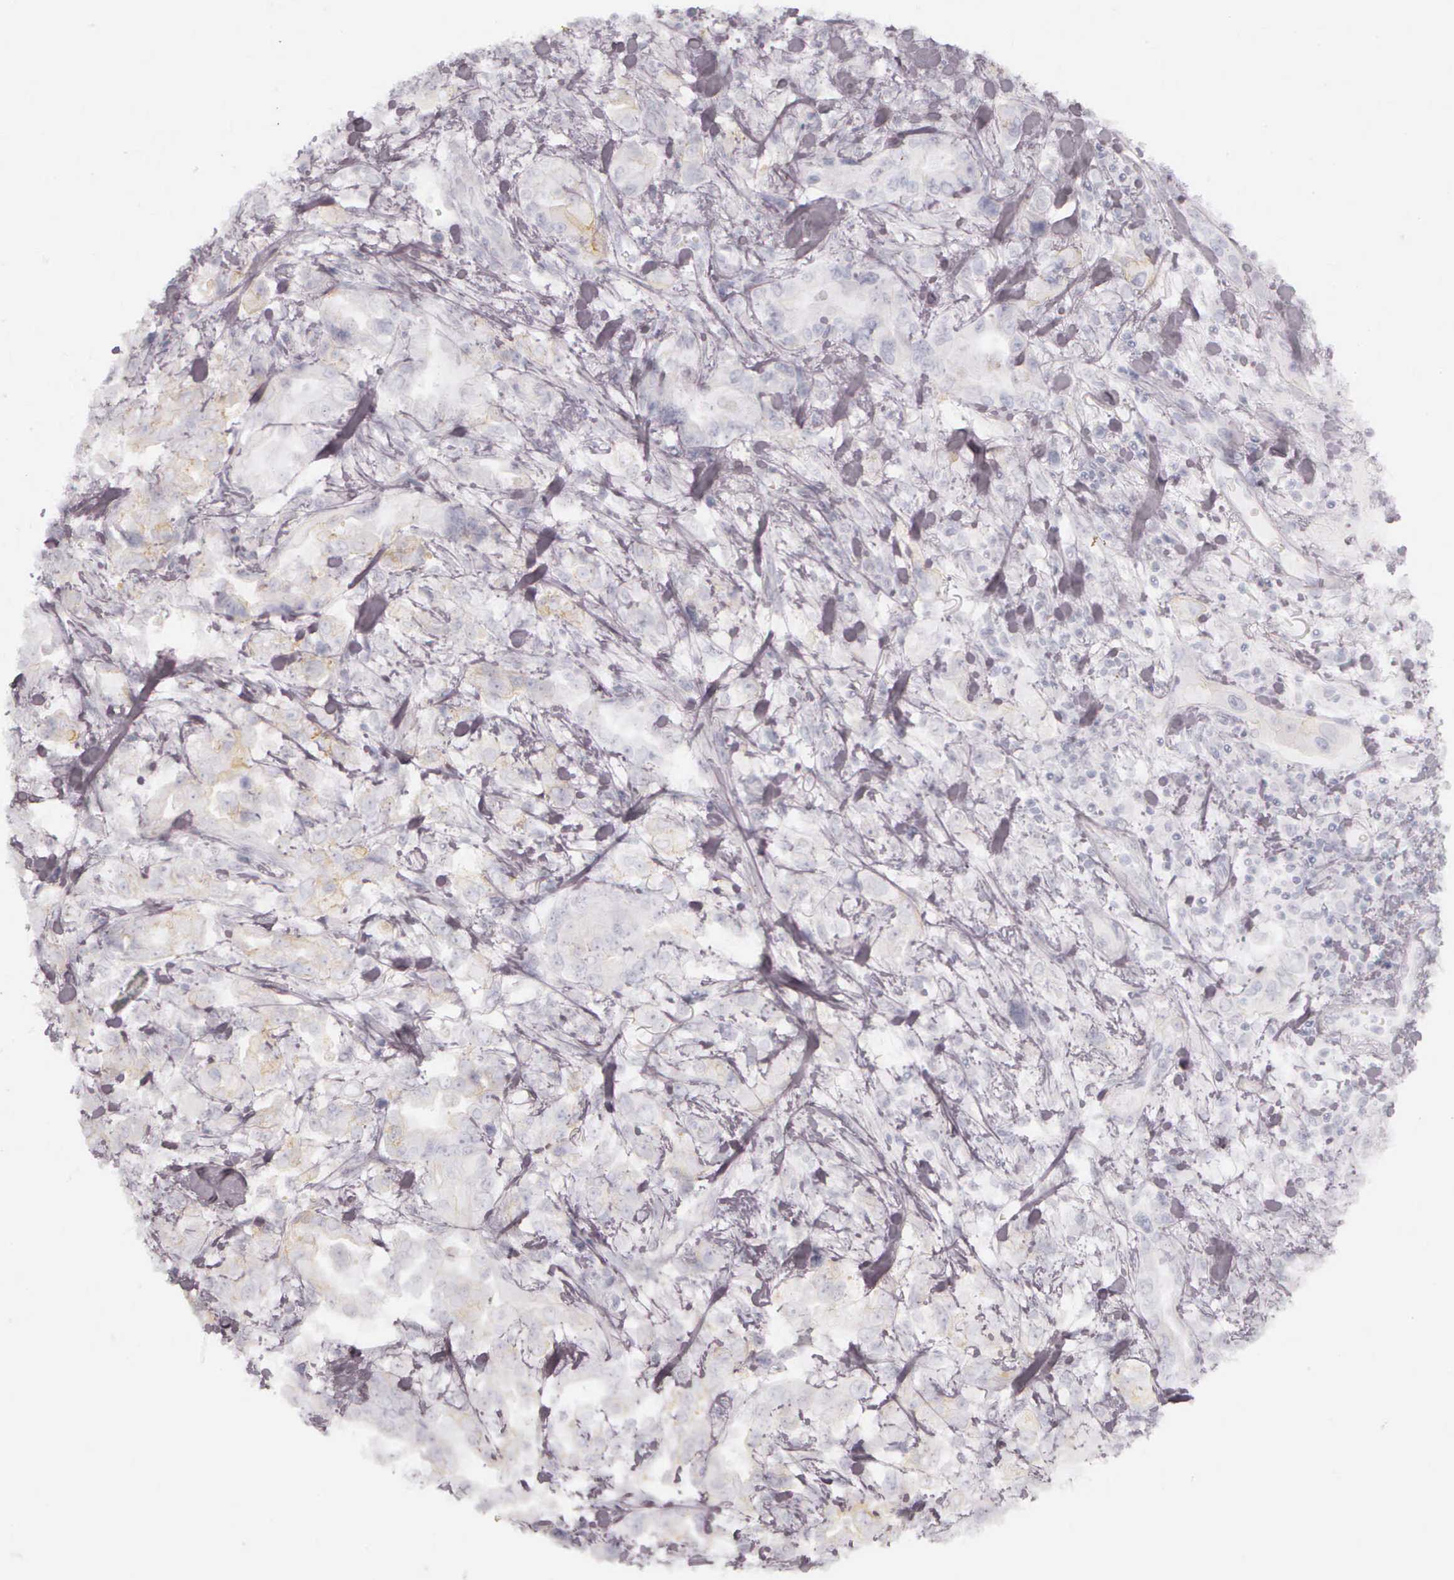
{"staining": {"intensity": "negative", "quantity": "none", "location": "none"}, "tissue": "stomach cancer", "cell_type": "Tumor cells", "image_type": "cancer", "snomed": [{"axis": "morphology", "description": "Adenocarcinoma, NOS"}, {"axis": "topography", "description": "Pancreas"}, {"axis": "topography", "description": "Stomach, upper"}], "caption": "Human adenocarcinoma (stomach) stained for a protein using immunohistochemistry displays no staining in tumor cells.", "gene": "KRT14", "patient": {"sex": "male", "age": 77}}